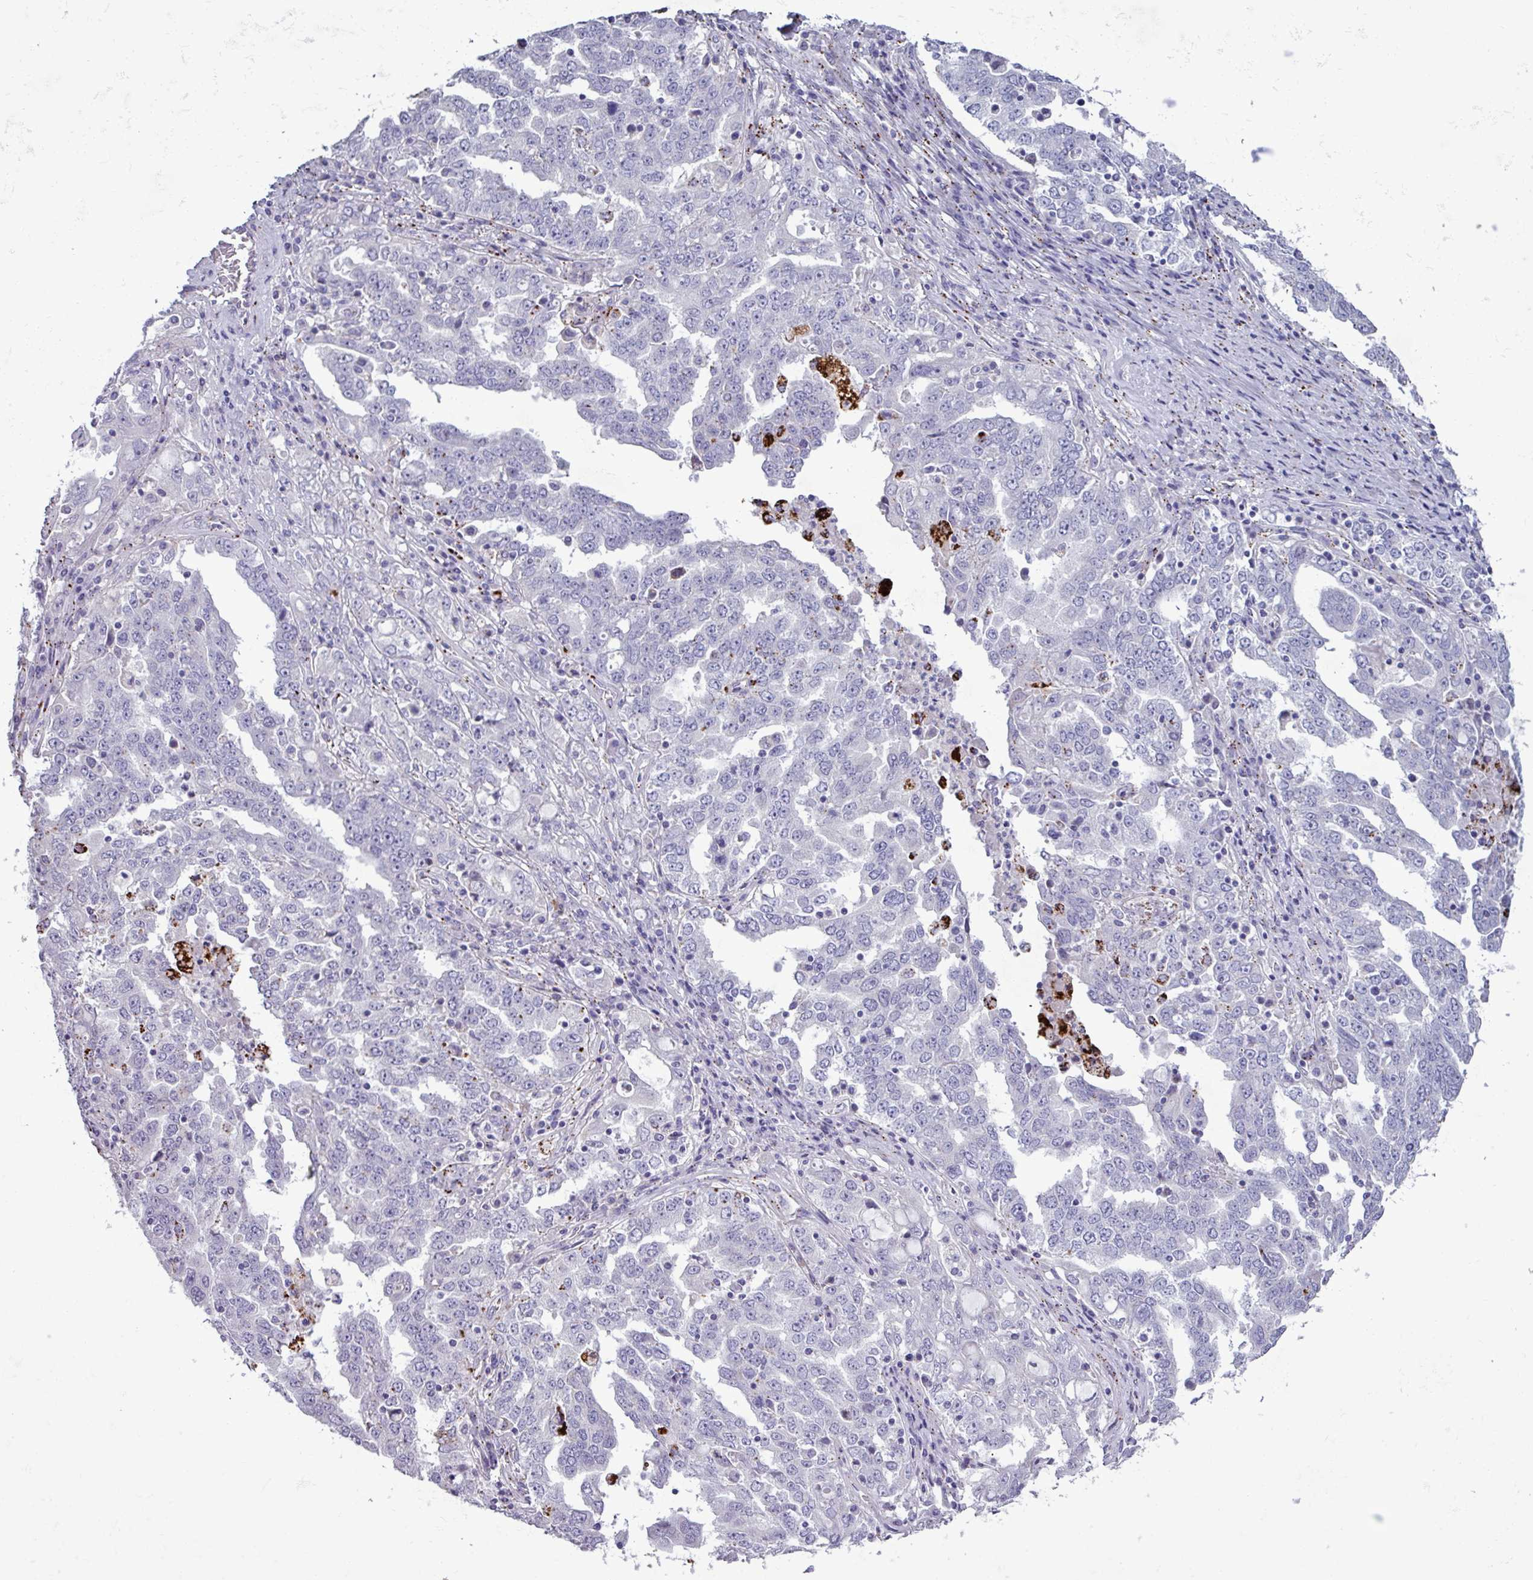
{"staining": {"intensity": "negative", "quantity": "none", "location": "none"}, "tissue": "ovarian cancer", "cell_type": "Tumor cells", "image_type": "cancer", "snomed": [{"axis": "morphology", "description": "Carcinoma, endometroid"}, {"axis": "topography", "description": "Ovary"}], "caption": "The micrograph displays no staining of tumor cells in ovarian endometroid carcinoma. (DAB (3,3'-diaminobenzidine) IHC with hematoxylin counter stain).", "gene": "PLIN2", "patient": {"sex": "female", "age": 62}}